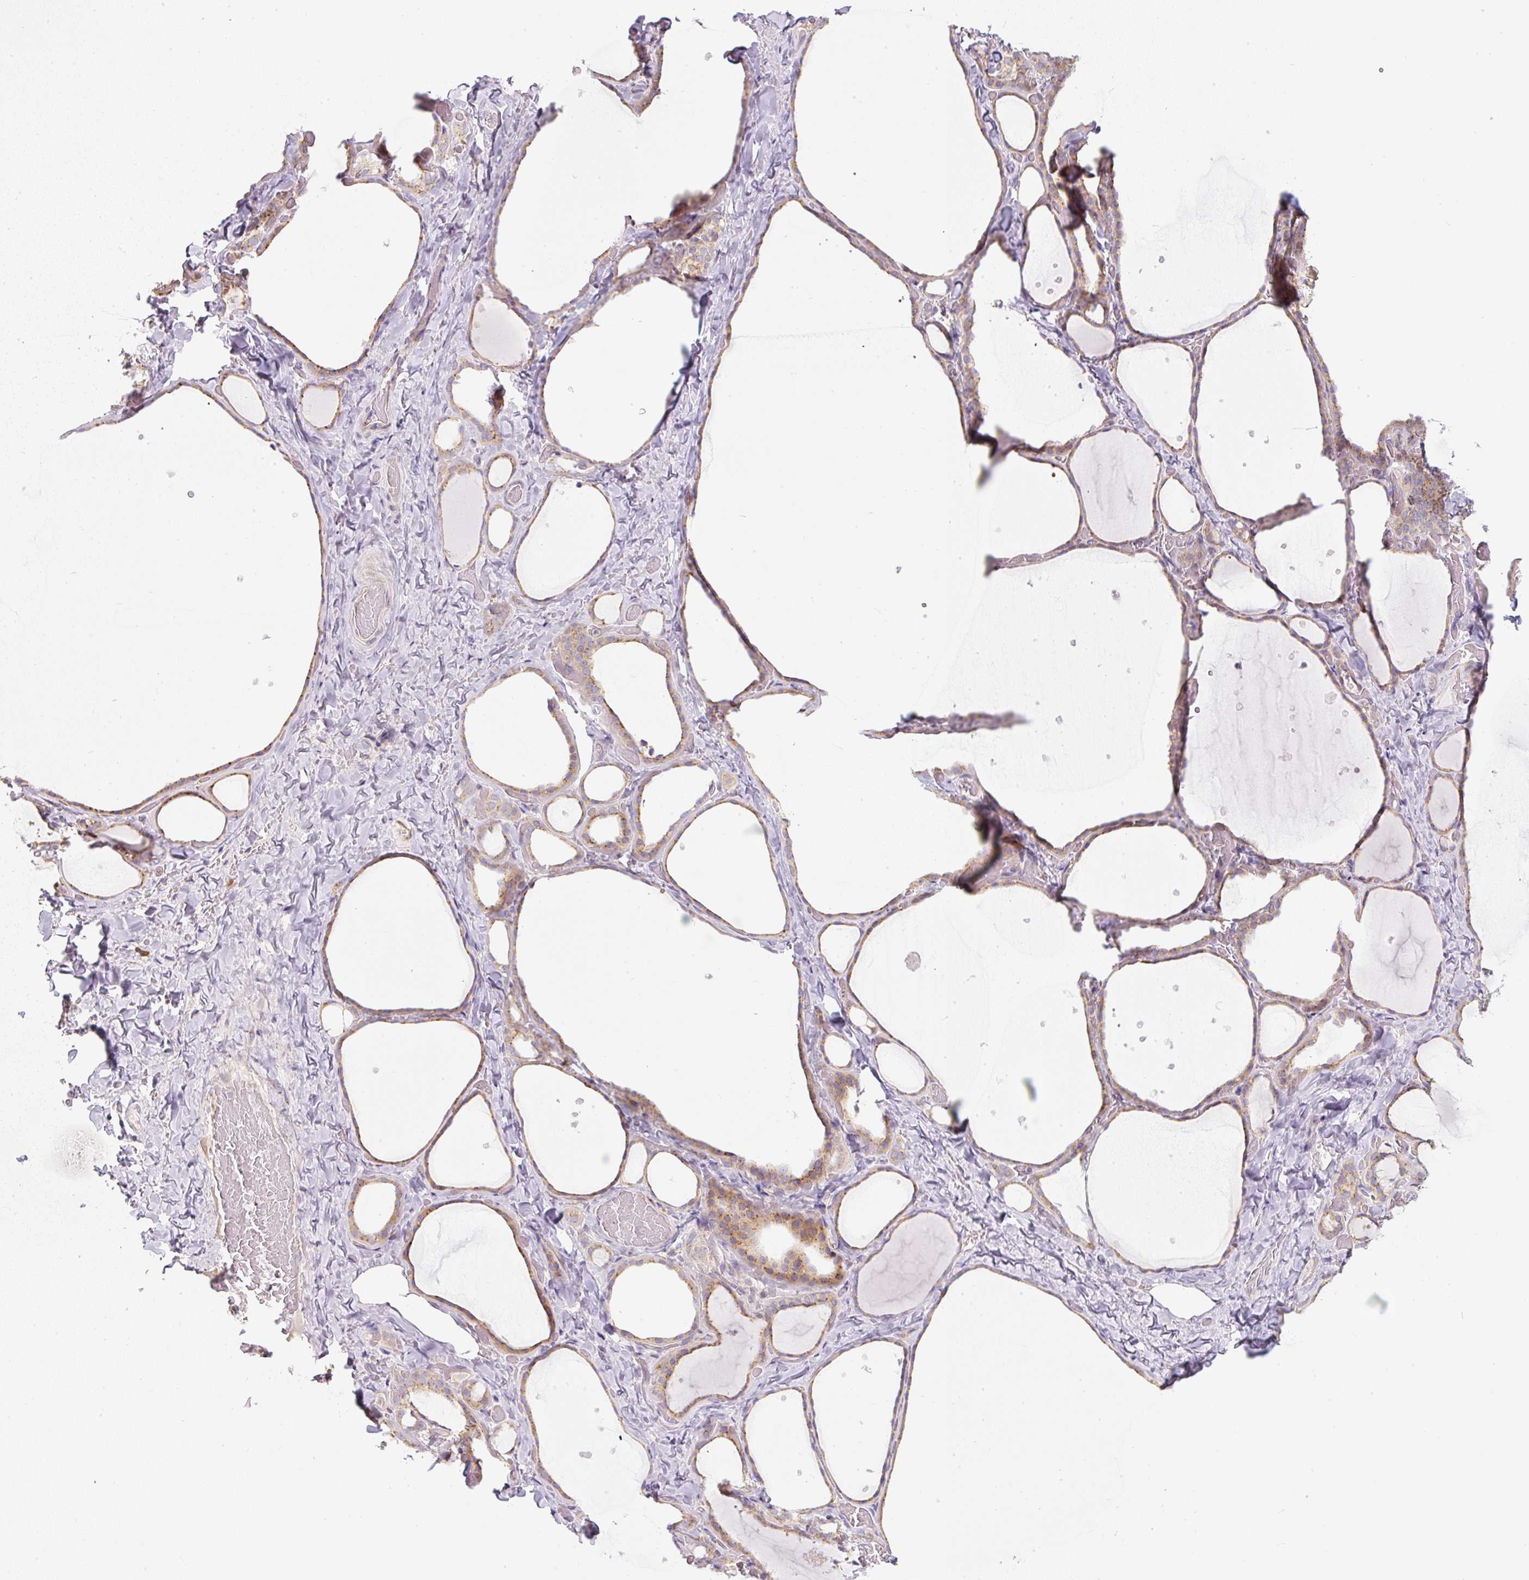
{"staining": {"intensity": "moderate", "quantity": ">75%", "location": "cytoplasmic/membranous"}, "tissue": "thyroid gland", "cell_type": "Glandular cells", "image_type": "normal", "snomed": [{"axis": "morphology", "description": "Normal tissue, NOS"}, {"axis": "topography", "description": "Thyroid gland"}], "caption": "IHC of unremarkable human thyroid gland exhibits medium levels of moderate cytoplasmic/membranous expression in about >75% of glandular cells. IHC stains the protein in brown and the nuclei are stained blue.", "gene": "MLX", "patient": {"sex": "female", "age": 36}}